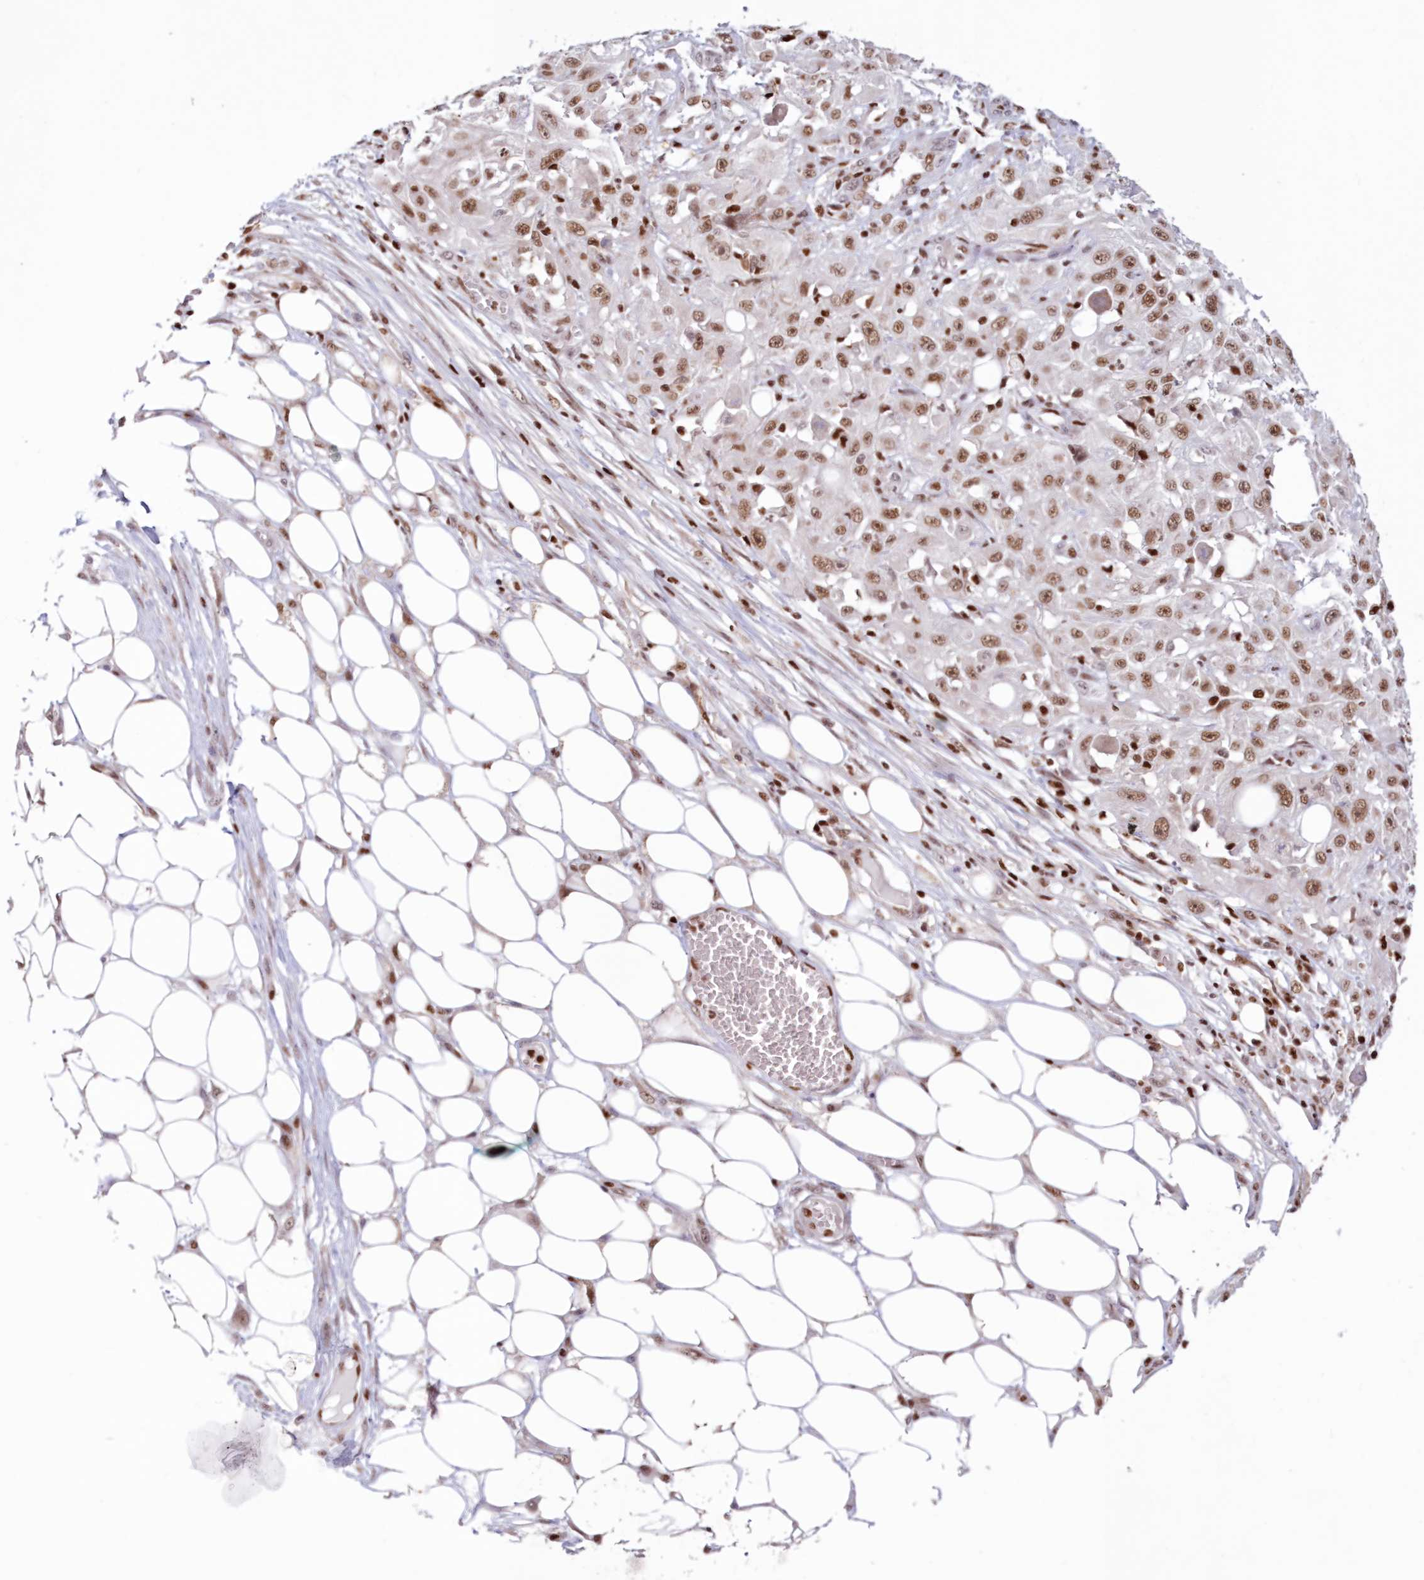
{"staining": {"intensity": "moderate", "quantity": ">75%", "location": "nuclear"}, "tissue": "skin cancer", "cell_type": "Tumor cells", "image_type": "cancer", "snomed": [{"axis": "morphology", "description": "Squamous cell carcinoma, NOS"}, {"axis": "morphology", "description": "Squamous cell carcinoma, metastatic, NOS"}, {"axis": "topography", "description": "Skin"}, {"axis": "topography", "description": "Lymph node"}], "caption": "High-magnification brightfield microscopy of skin cancer (metastatic squamous cell carcinoma) stained with DAB (3,3'-diaminobenzidine) (brown) and counterstained with hematoxylin (blue). tumor cells exhibit moderate nuclear staining is present in about>75% of cells.", "gene": "POLR2B", "patient": {"sex": "male", "age": 75}}